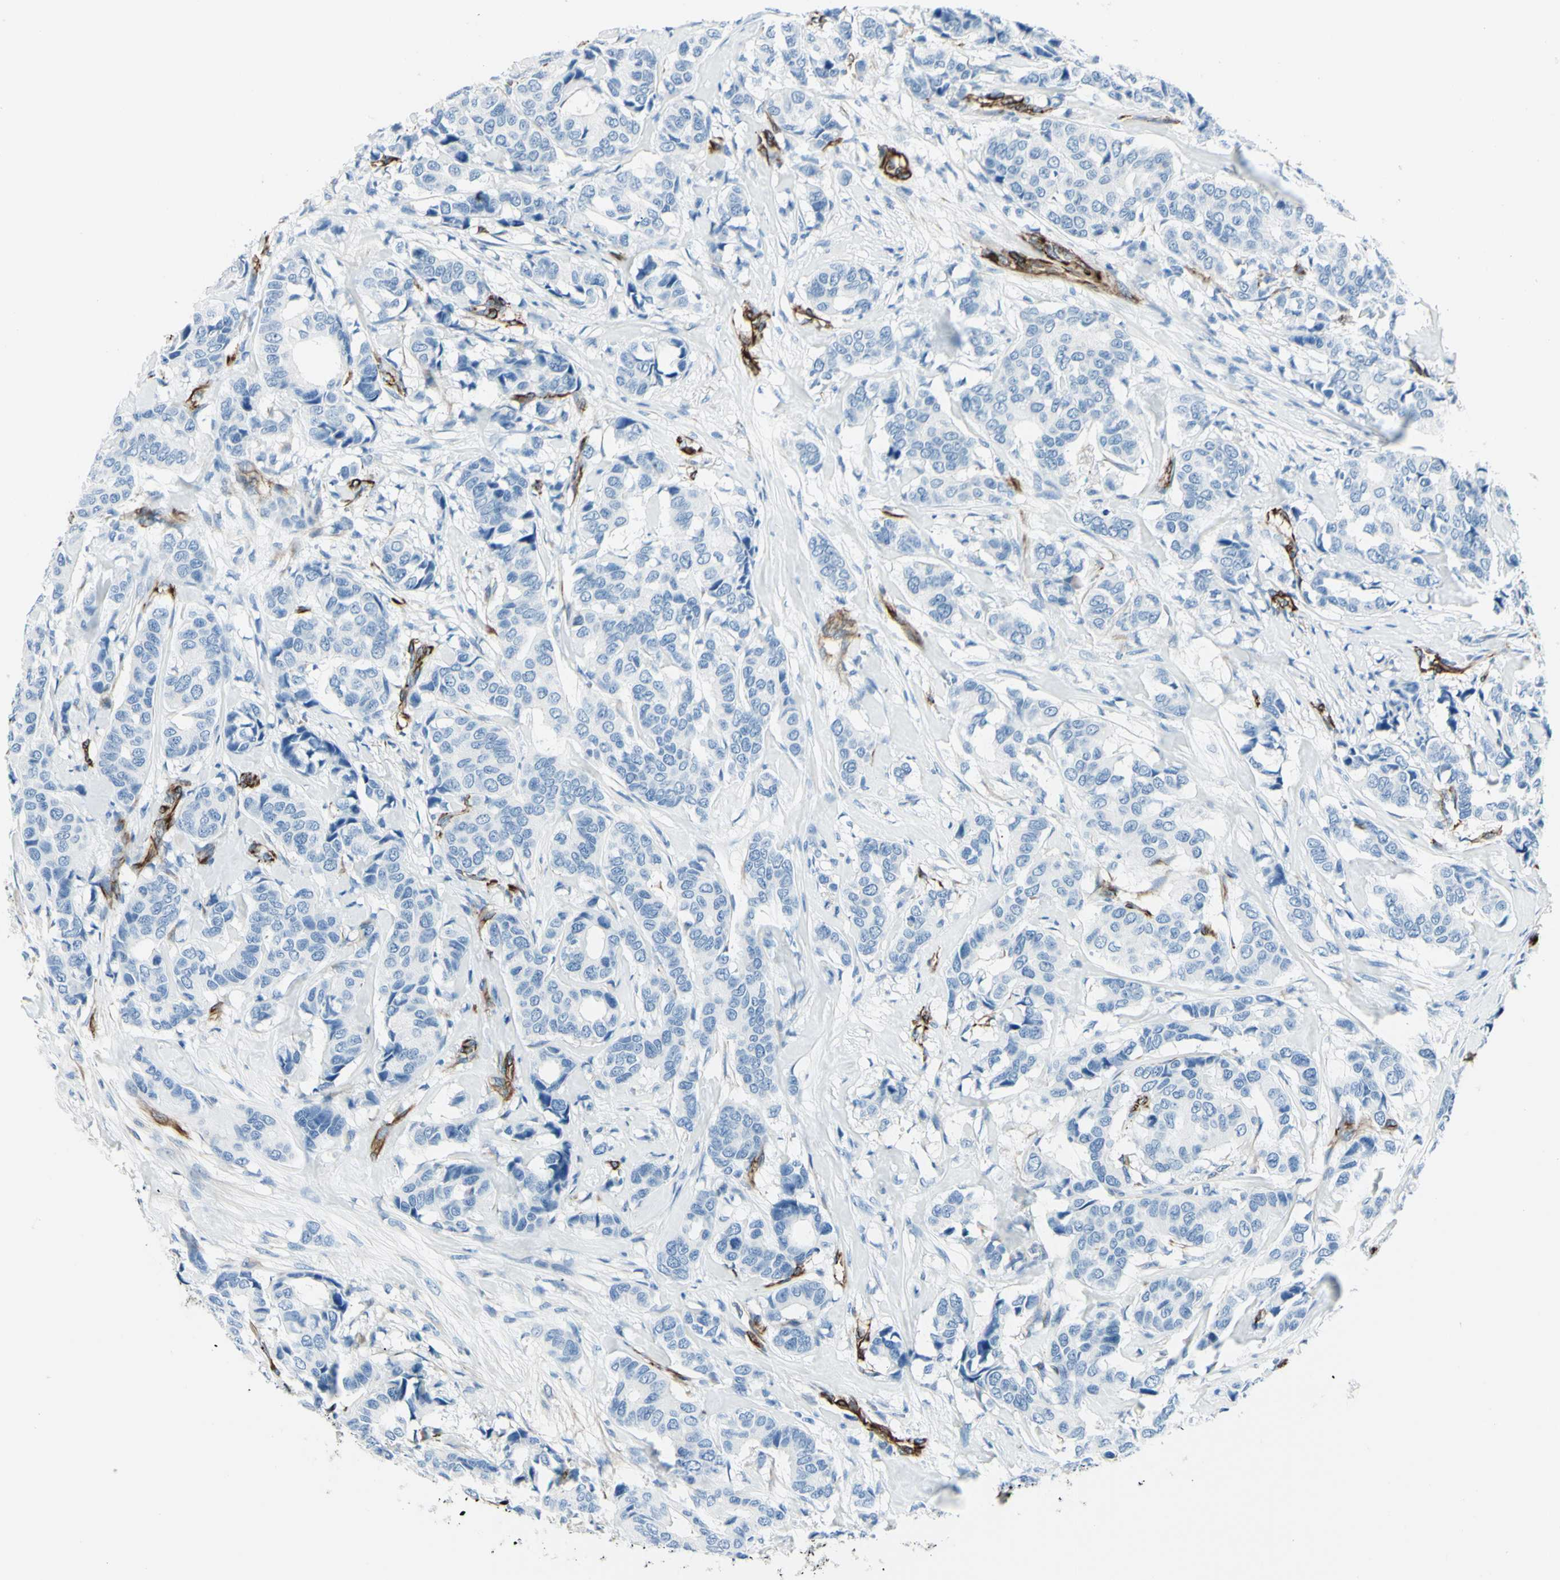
{"staining": {"intensity": "negative", "quantity": "none", "location": "none"}, "tissue": "breast cancer", "cell_type": "Tumor cells", "image_type": "cancer", "snomed": [{"axis": "morphology", "description": "Duct carcinoma"}, {"axis": "topography", "description": "Breast"}], "caption": "Micrograph shows no protein staining in tumor cells of breast cancer tissue.", "gene": "PTH2R", "patient": {"sex": "female", "age": 87}}